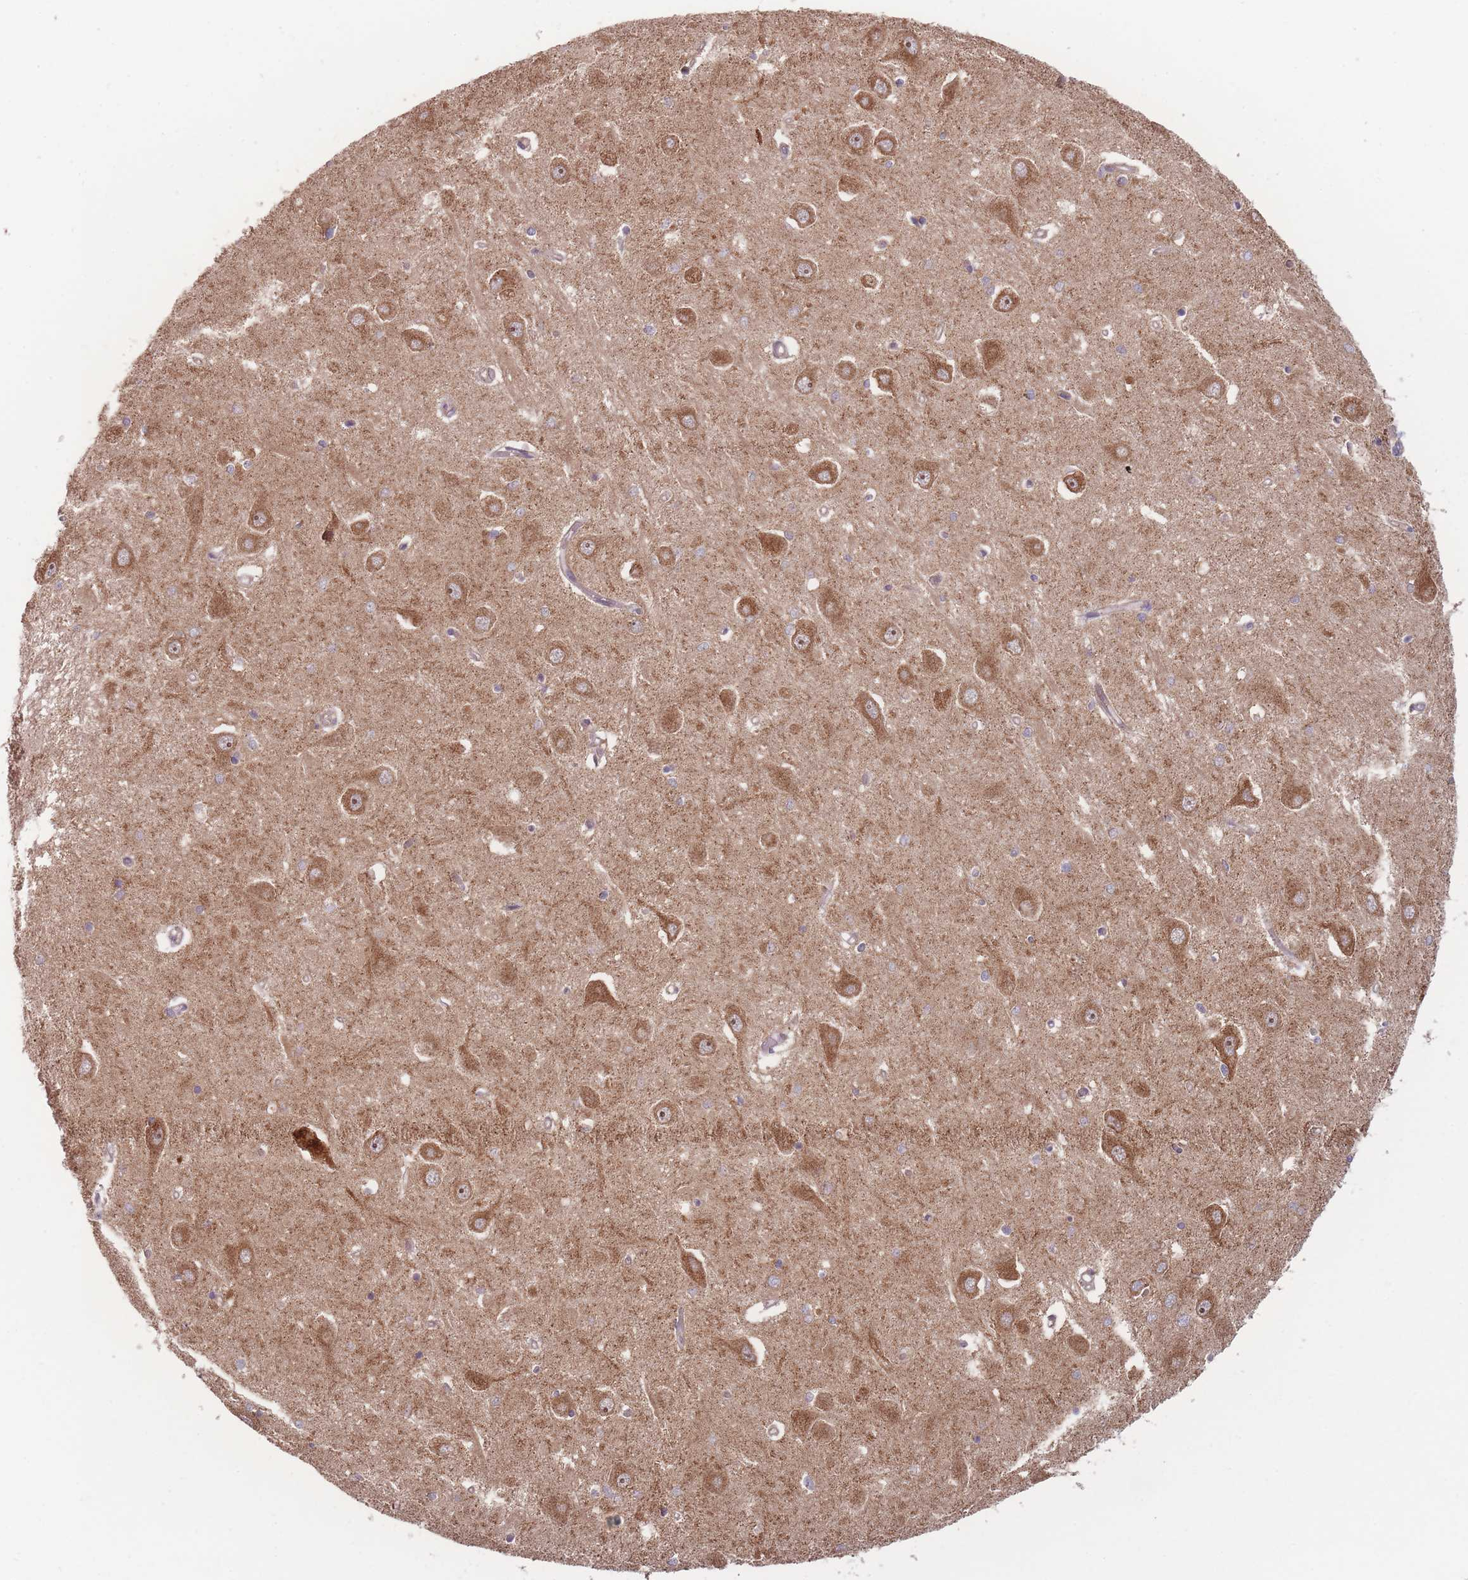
{"staining": {"intensity": "weak", "quantity": "25%-75%", "location": "cytoplasmic/membranous"}, "tissue": "hippocampus", "cell_type": "Glial cells", "image_type": "normal", "snomed": [{"axis": "morphology", "description": "Normal tissue, NOS"}, {"axis": "topography", "description": "Hippocampus"}], "caption": "Protein expression analysis of unremarkable human hippocampus reveals weak cytoplasmic/membranous positivity in about 25%-75% of glial cells. Nuclei are stained in blue.", "gene": "ATP5MGL", "patient": {"sex": "male", "age": 45}}